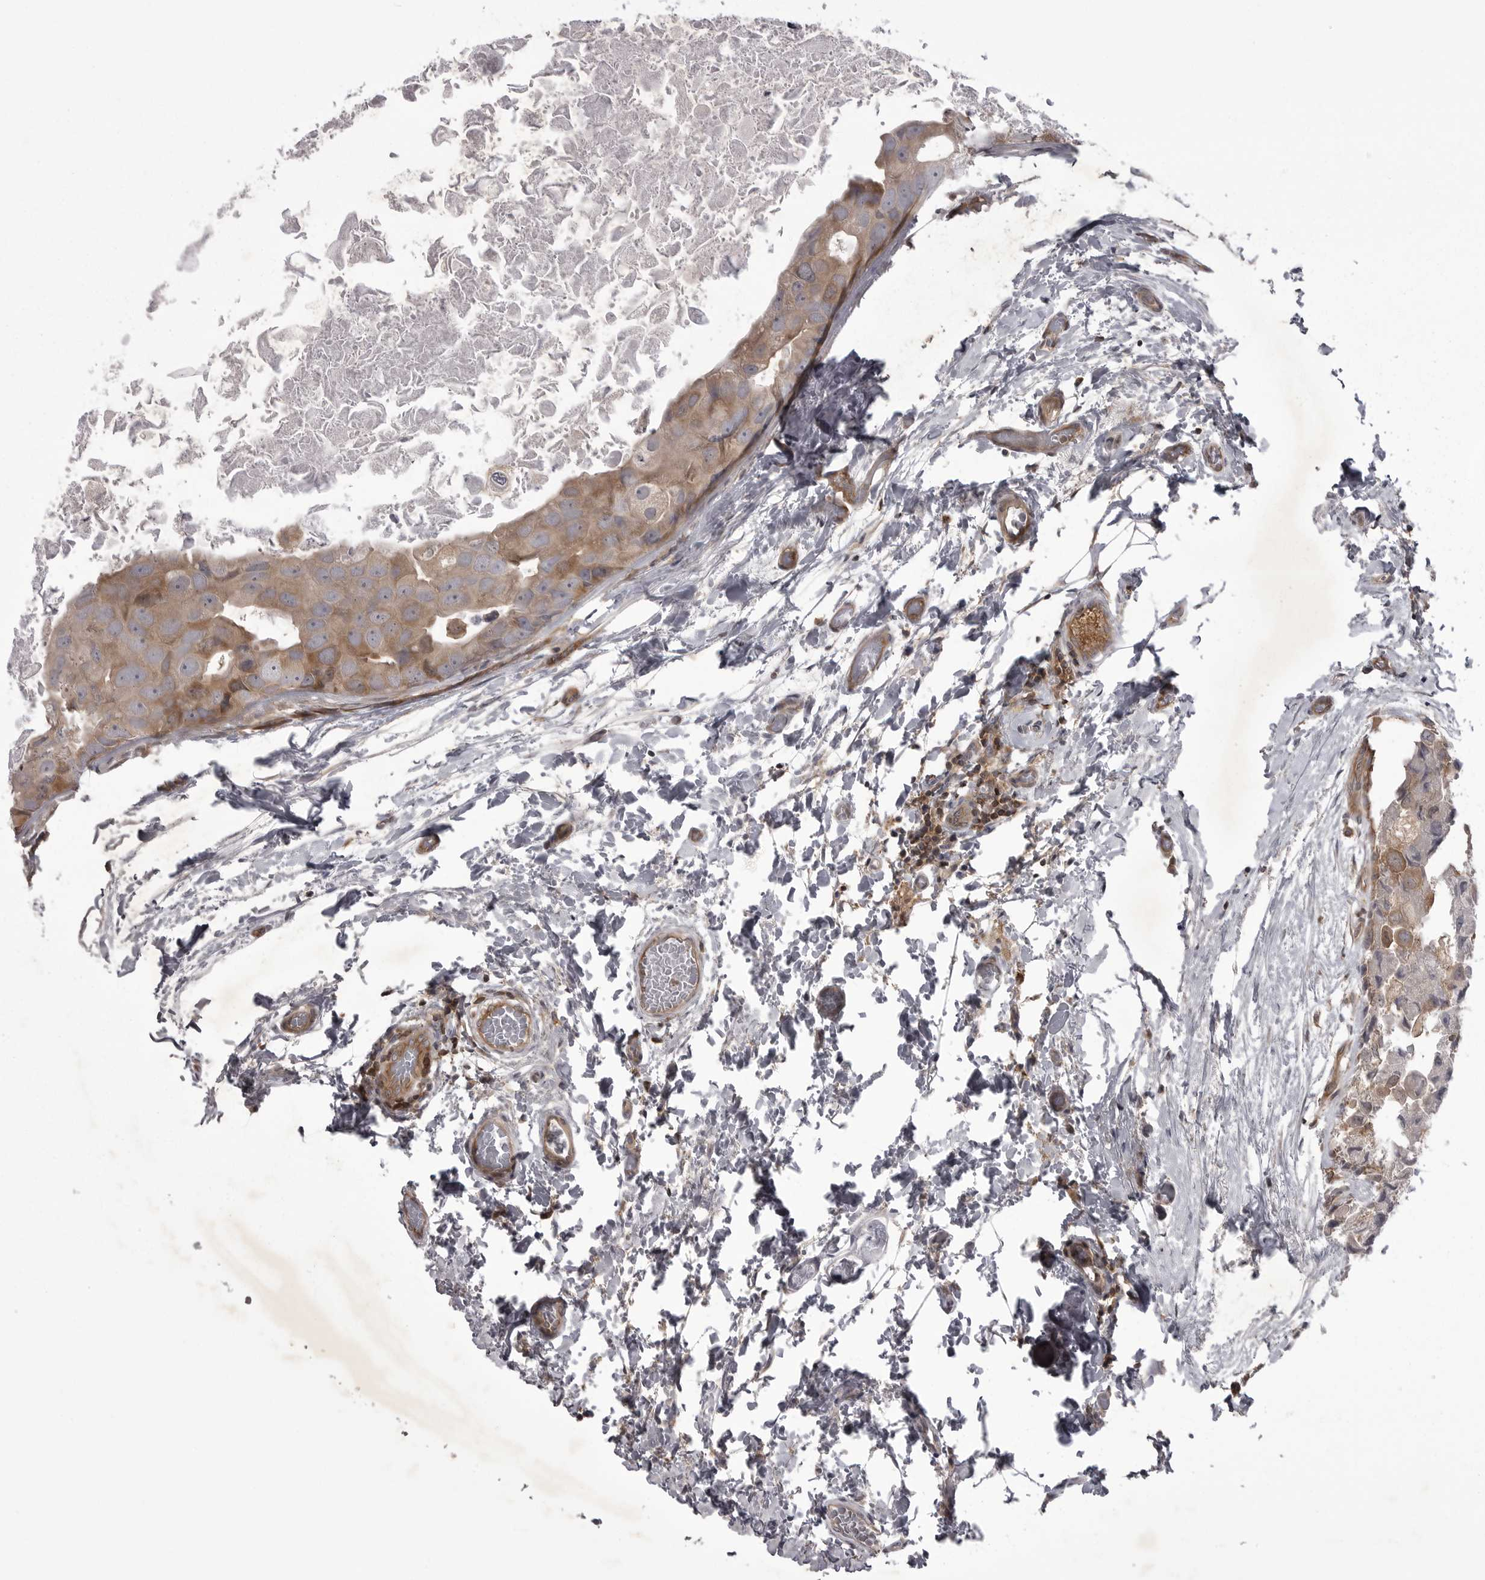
{"staining": {"intensity": "moderate", "quantity": ">75%", "location": "cytoplasmic/membranous"}, "tissue": "breast cancer", "cell_type": "Tumor cells", "image_type": "cancer", "snomed": [{"axis": "morphology", "description": "Duct carcinoma"}, {"axis": "topography", "description": "Breast"}], "caption": "Immunohistochemistry (IHC) photomicrograph of breast cancer stained for a protein (brown), which displays medium levels of moderate cytoplasmic/membranous expression in about >75% of tumor cells.", "gene": "STK24", "patient": {"sex": "female", "age": 62}}